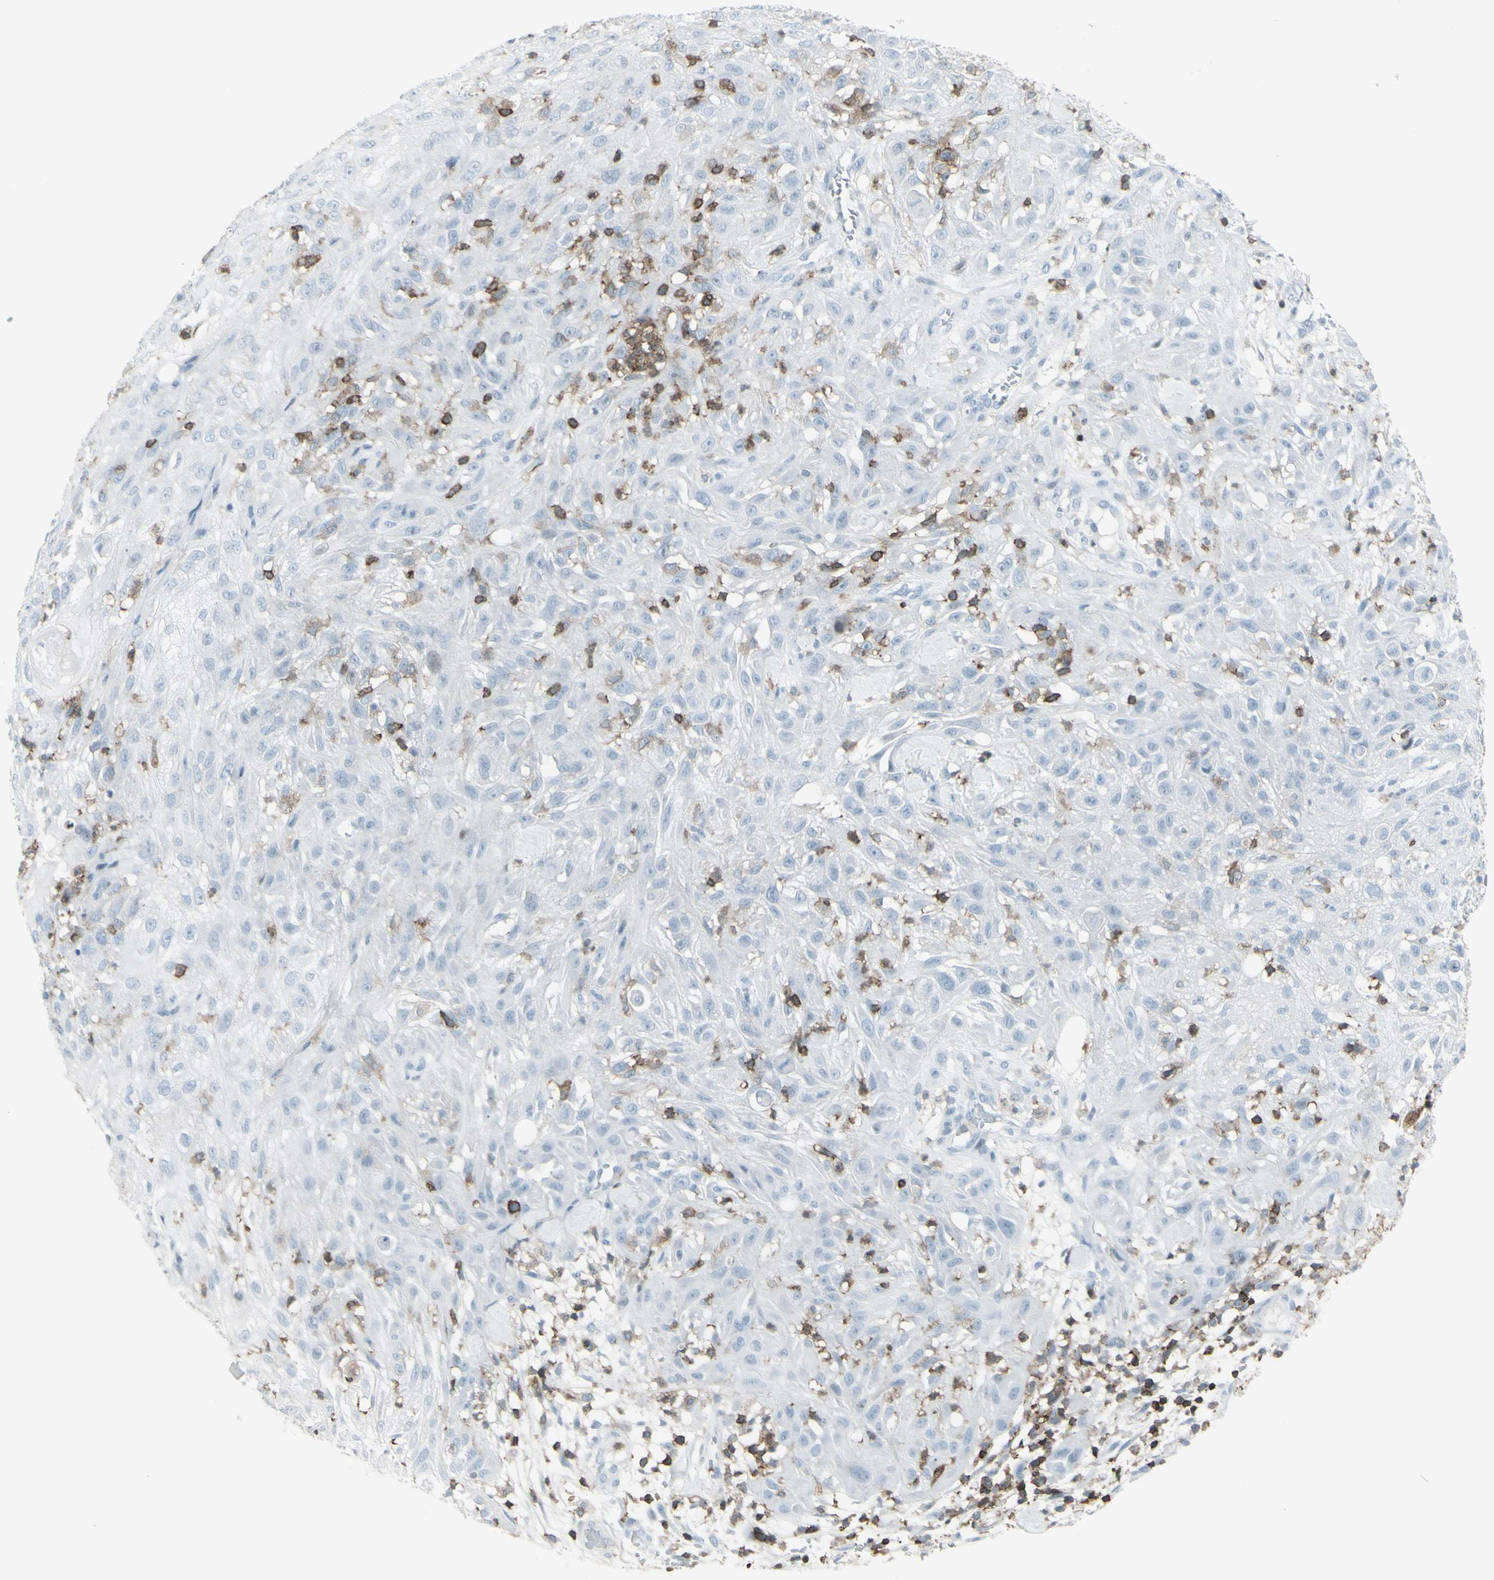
{"staining": {"intensity": "negative", "quantity": "none", "location": "none"}, "tissue": "skin cancer", "cell_type": "Tumor cells", "image_type": "cancer", "snomed": [{"axis": "morphology", "description": "Squamous cell carcinoma, NOS"}, {"axis": "topography", "description": "Skin"}], "caption": "Protein analysis of skin cancer exhibits no significant expression in tumor cells.", "gene": "NRG1", "patient": {"sex": "male", "age": 75}}